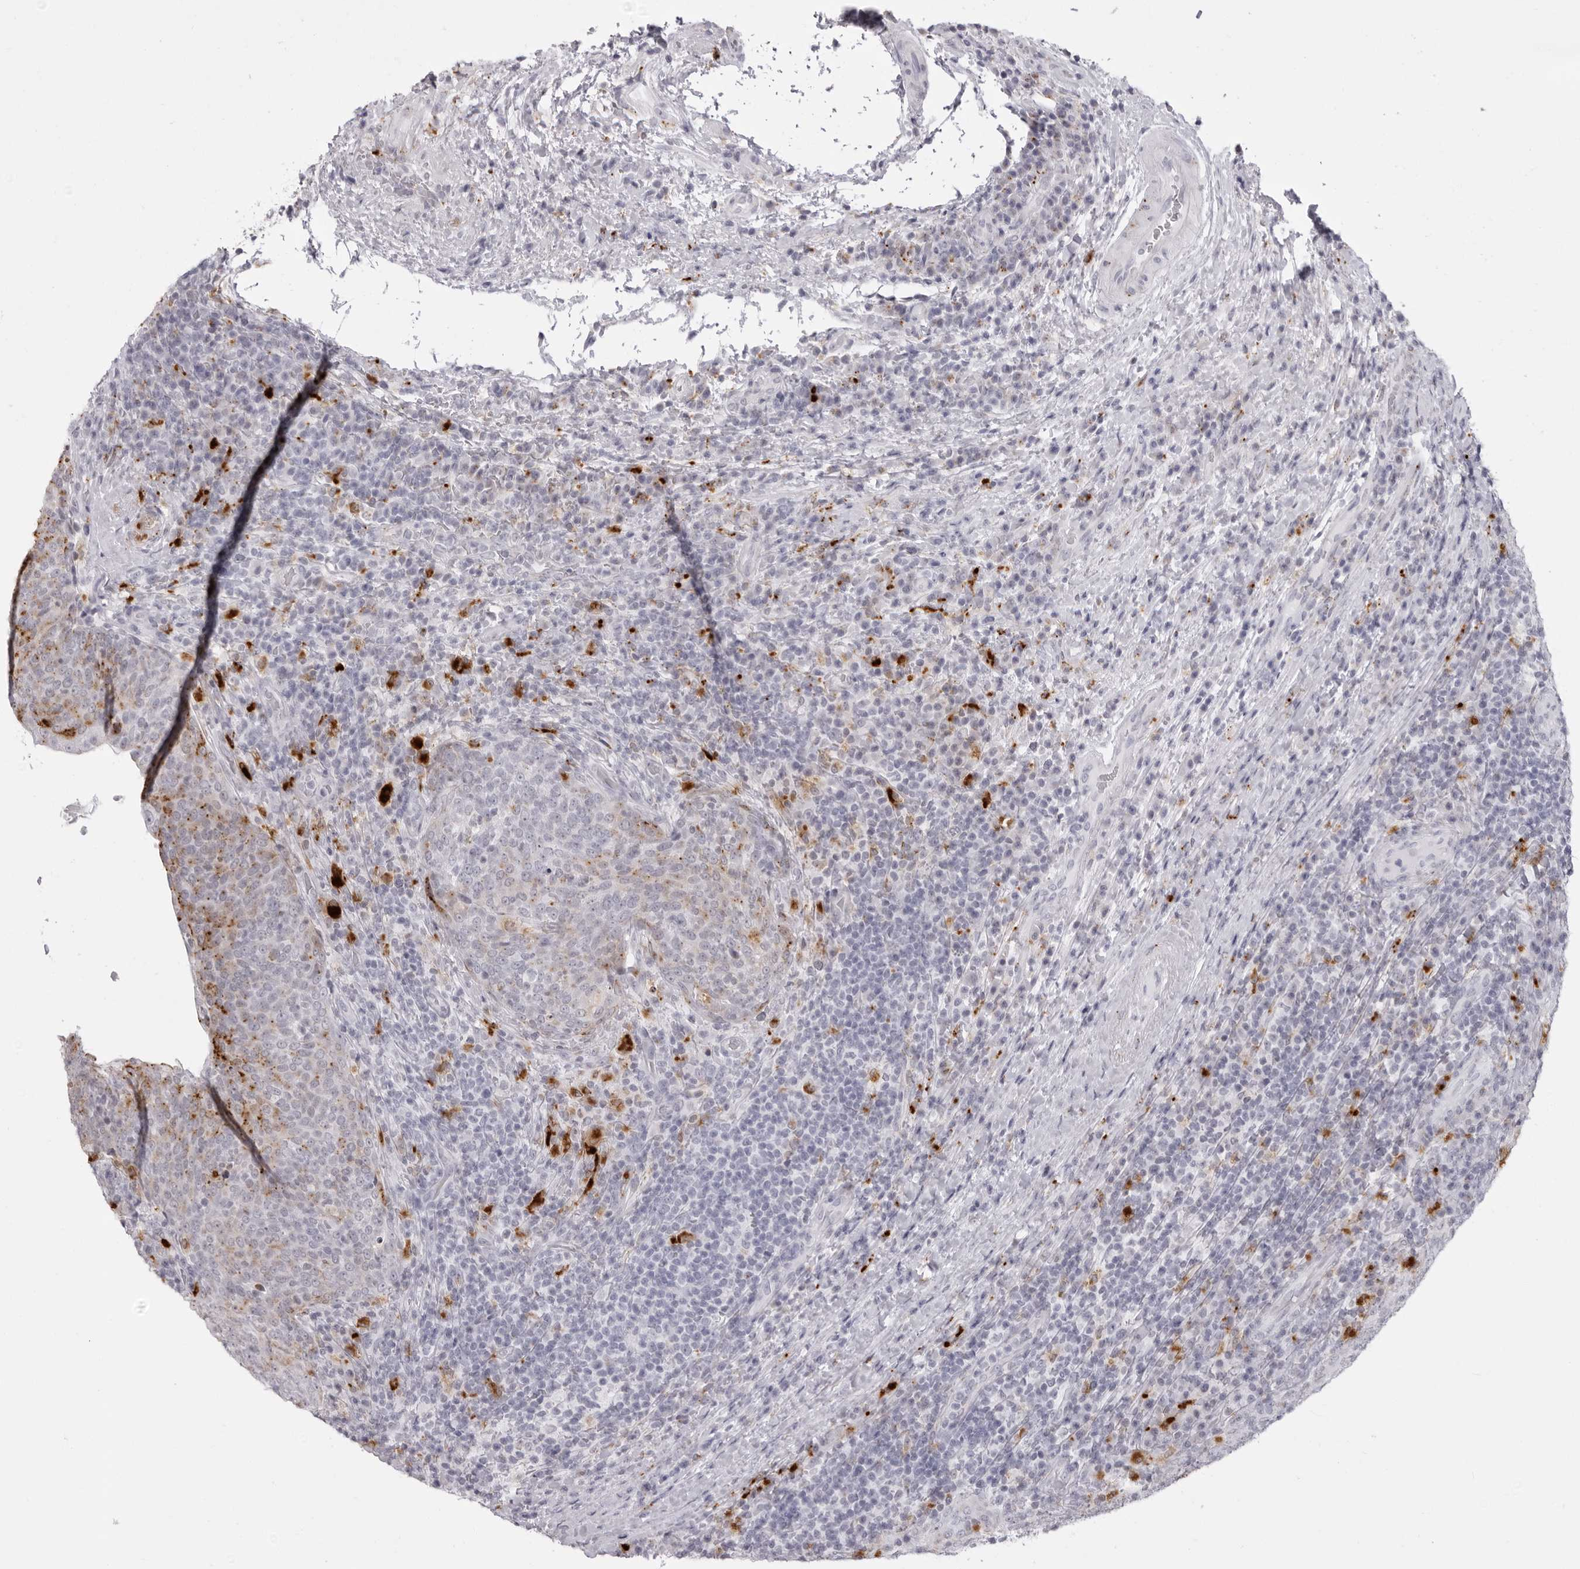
{"staining": {"intensity": "moderate", "quantity": "<25%", "location": "cytoplasmic/membranous"}, "tissue": "head and neck cancer", "cell_type": "Tumor cells", "image_type": "cancer", "snomed": [{"axis": "morphology", "description": "Squamous cell carcinoma, NOS"}, {"axis": "morphology", "description": "Squamous cell carcinoma, metastatic, NOS"}, {"axis": "topography", "description": "Lymph node"}, {"axis": "topography", "description": "Head-Neck"}], "caption": "An immunohistochemistry (IHC) histopathology image of tumor tissue is shown. Protein staining in brown shows moderate cytoplasmic/membranous positivity in head and neck cancer within tumor cells.", "gene": "IL25", "patient": {"sex": "male", "age": 62}}